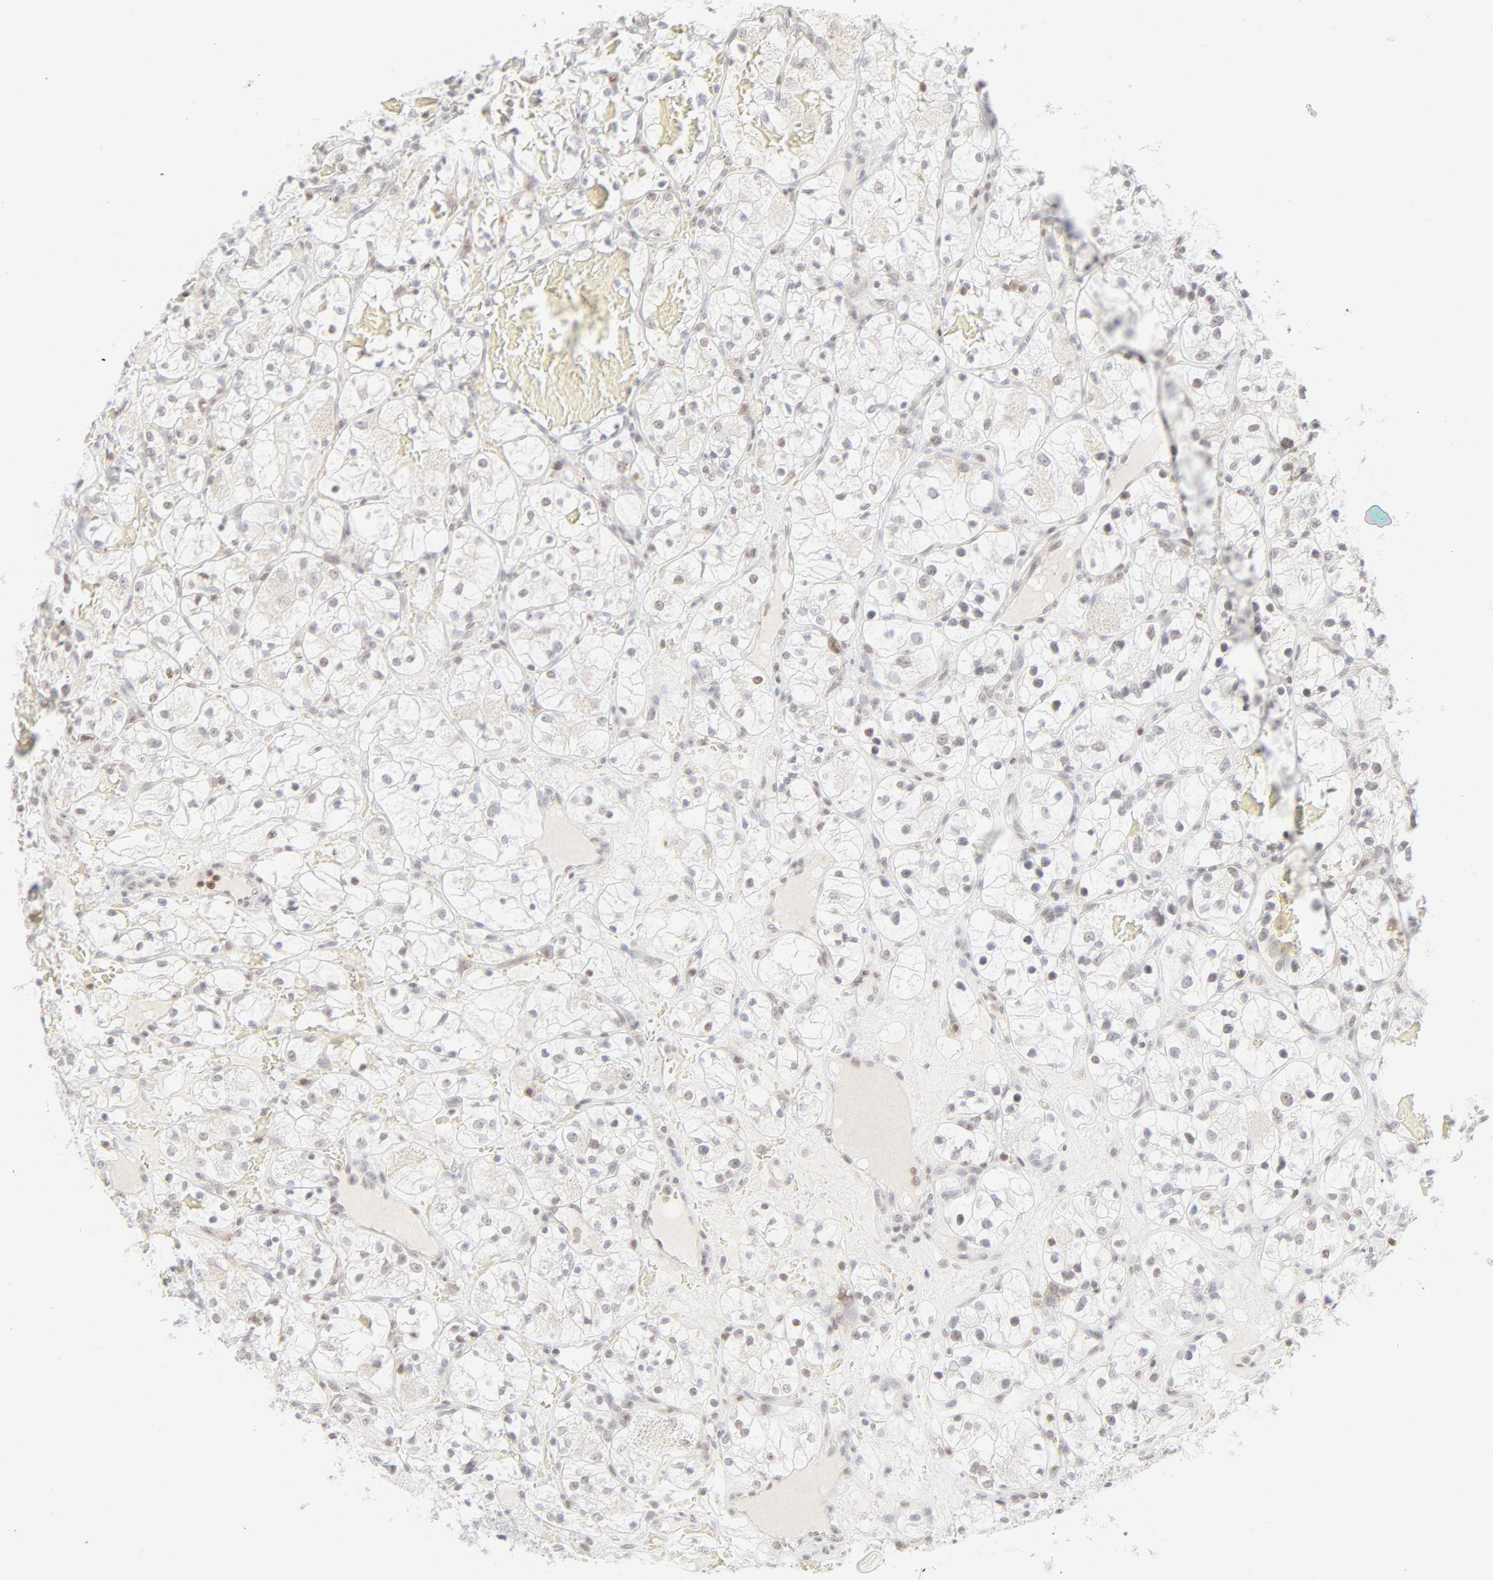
{"staining": {"intensity": "moderate", "quantity": "<25%", "location": "nuclear"}, "tissue": "renal cancer", "cell_type": "Tumor cells", "image_type": "cancer", "snomed": [{"axis": "morphology", "description": "Adenocarcinoma, NOS"}, {"axis": "topography", "description": "Kidney"}], "caption": "A brown stain highlights moderate nuclear positivity of a protein in human renal adenocarcinoma tumor cells. The protein of interest is stained brown, and the nuclei are stained in blue (DAB IHC with brightfield microscopy, high magnification).", "gene": "PRKCB", "patient": {"sex": "female", "age": 60}}